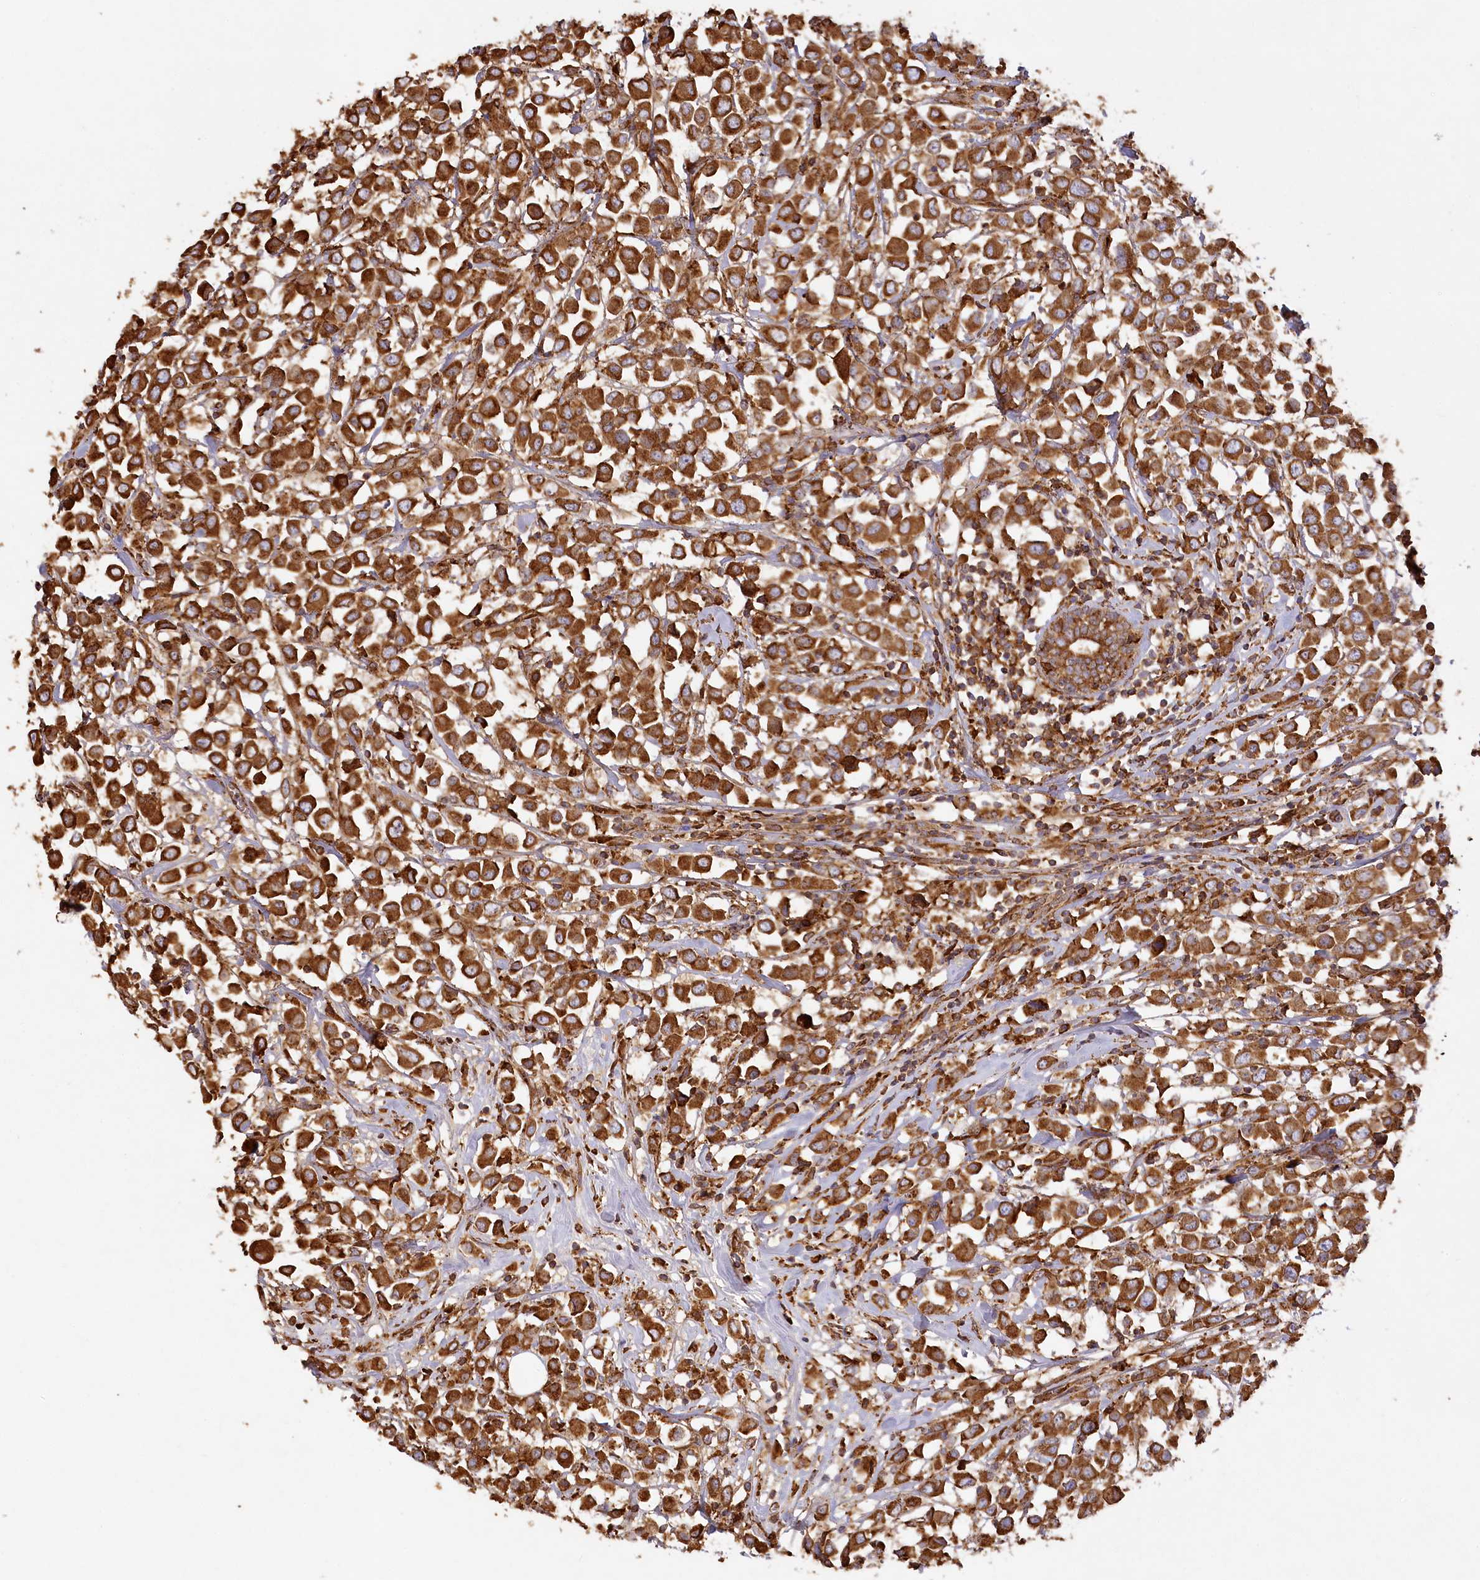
{"staining": {"intensity": "strong", "quantity": ">75%", "location": "cytoplasmic/membranous"}, "tissue": "breast cancer", "cell_type": "Tumor cells", "image_type": "cancer", "snomed": [{"axis": "morphology", "description": "Duct carcinoma"}, {"axis": "topography", "description": "Breast"}], "caption": "A histopathology image of breast infiltrating ductal carcinoma stained for a protein demonstrates strong cytoplasmic/membranous brown staining in tumor cells.", "gene": "ACAP2", "patient": {"sex": "female", "age": 61}}